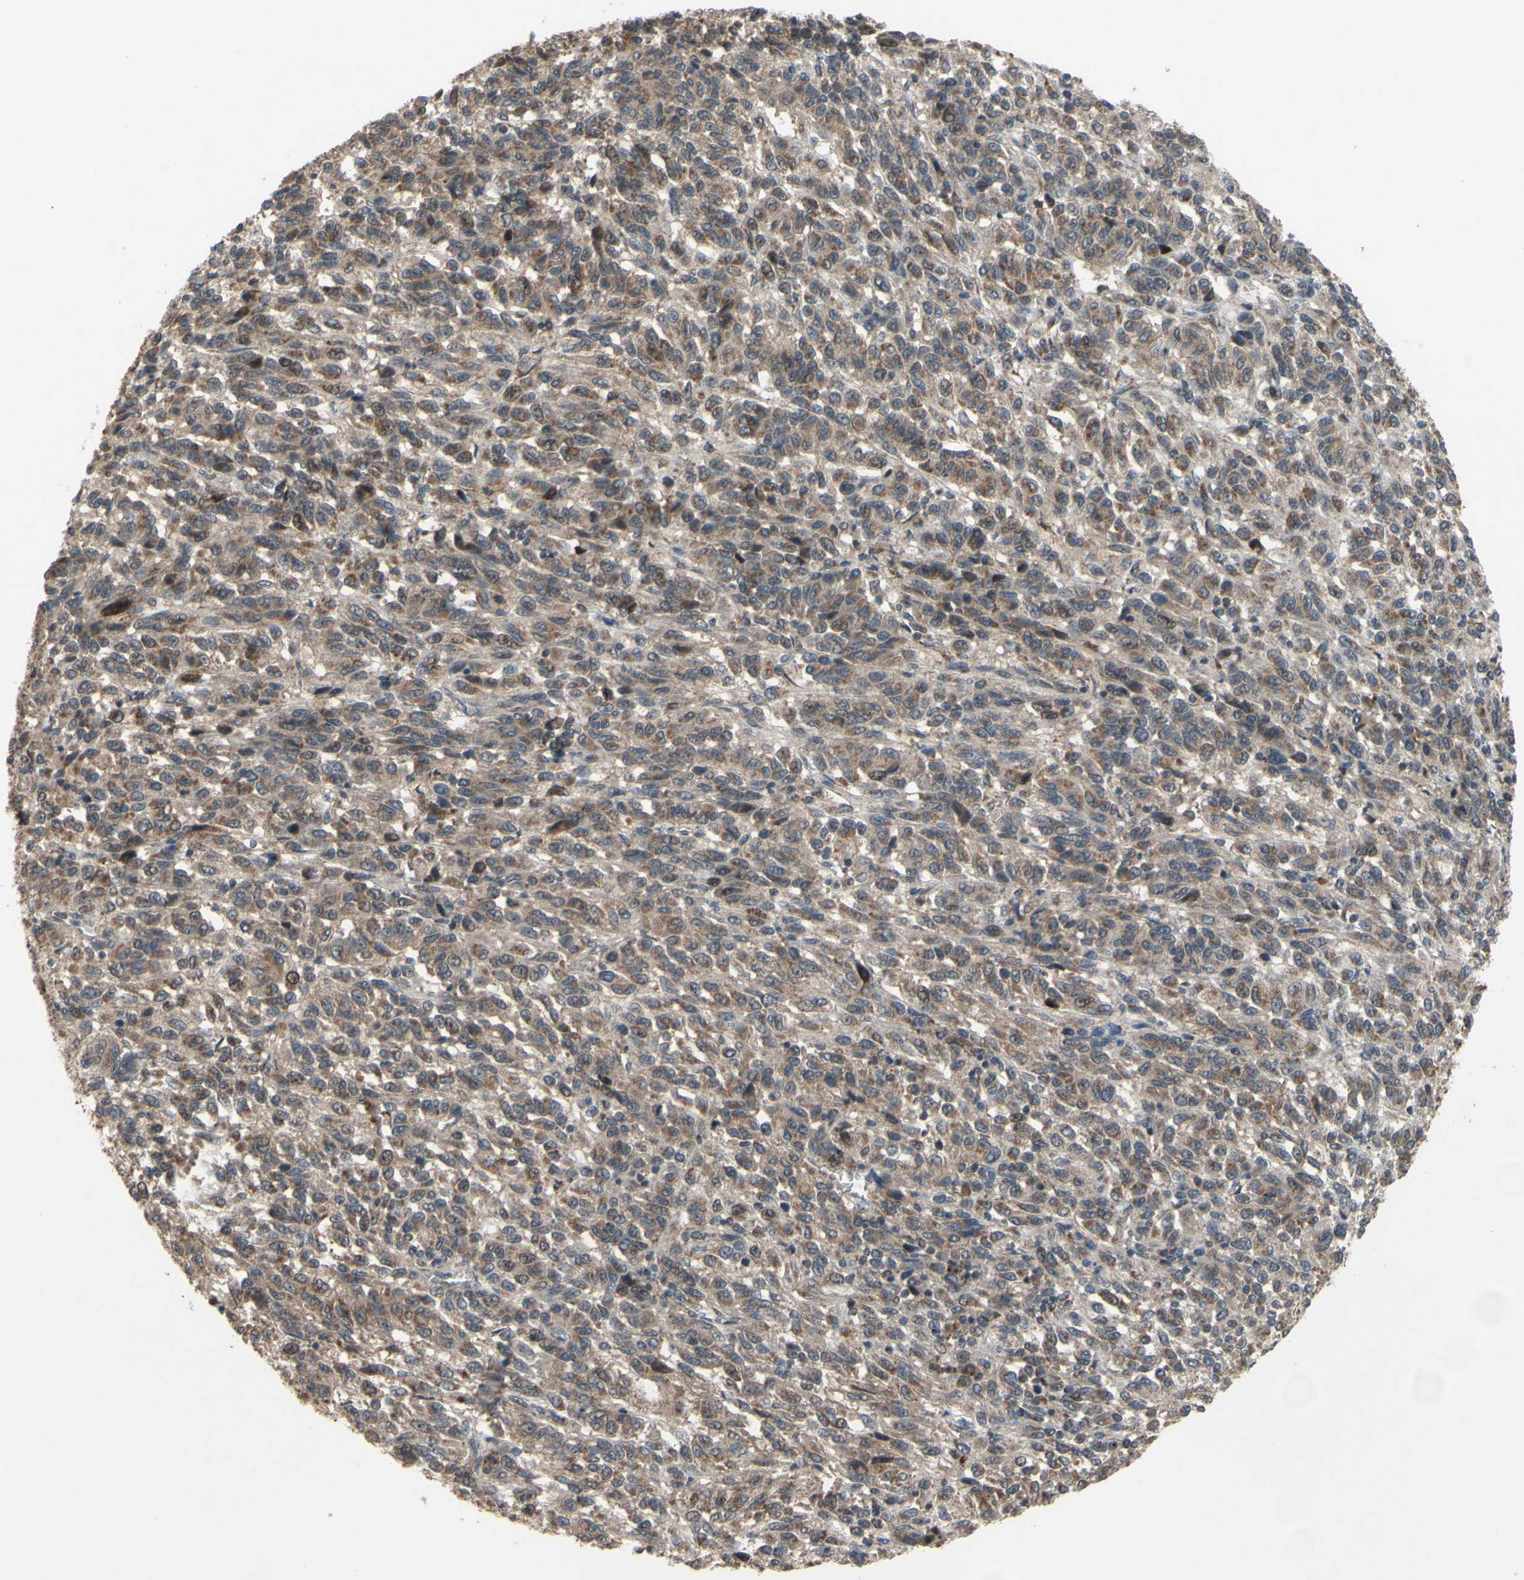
{"staining": {"intensity": "moderate", "quantity": ">75%", "location": "cytoplasmic/membranous"}, "tissue": "melanoma", "cell_type": "Tumor cells", "image_type": "cancer", "snomed": [{"axis": "morphology", "description": "Malignant melanoma, Metastatic site"}, {"axis": "topography", "description": "Lung"}], "caption": "Moderate cytoplasmic/membranous staining is identified in about >75% of tumor cells in malignant melanoma (metastatic site).", "gene": "CD164", "patient": {"sex": "male", "age": 64}}